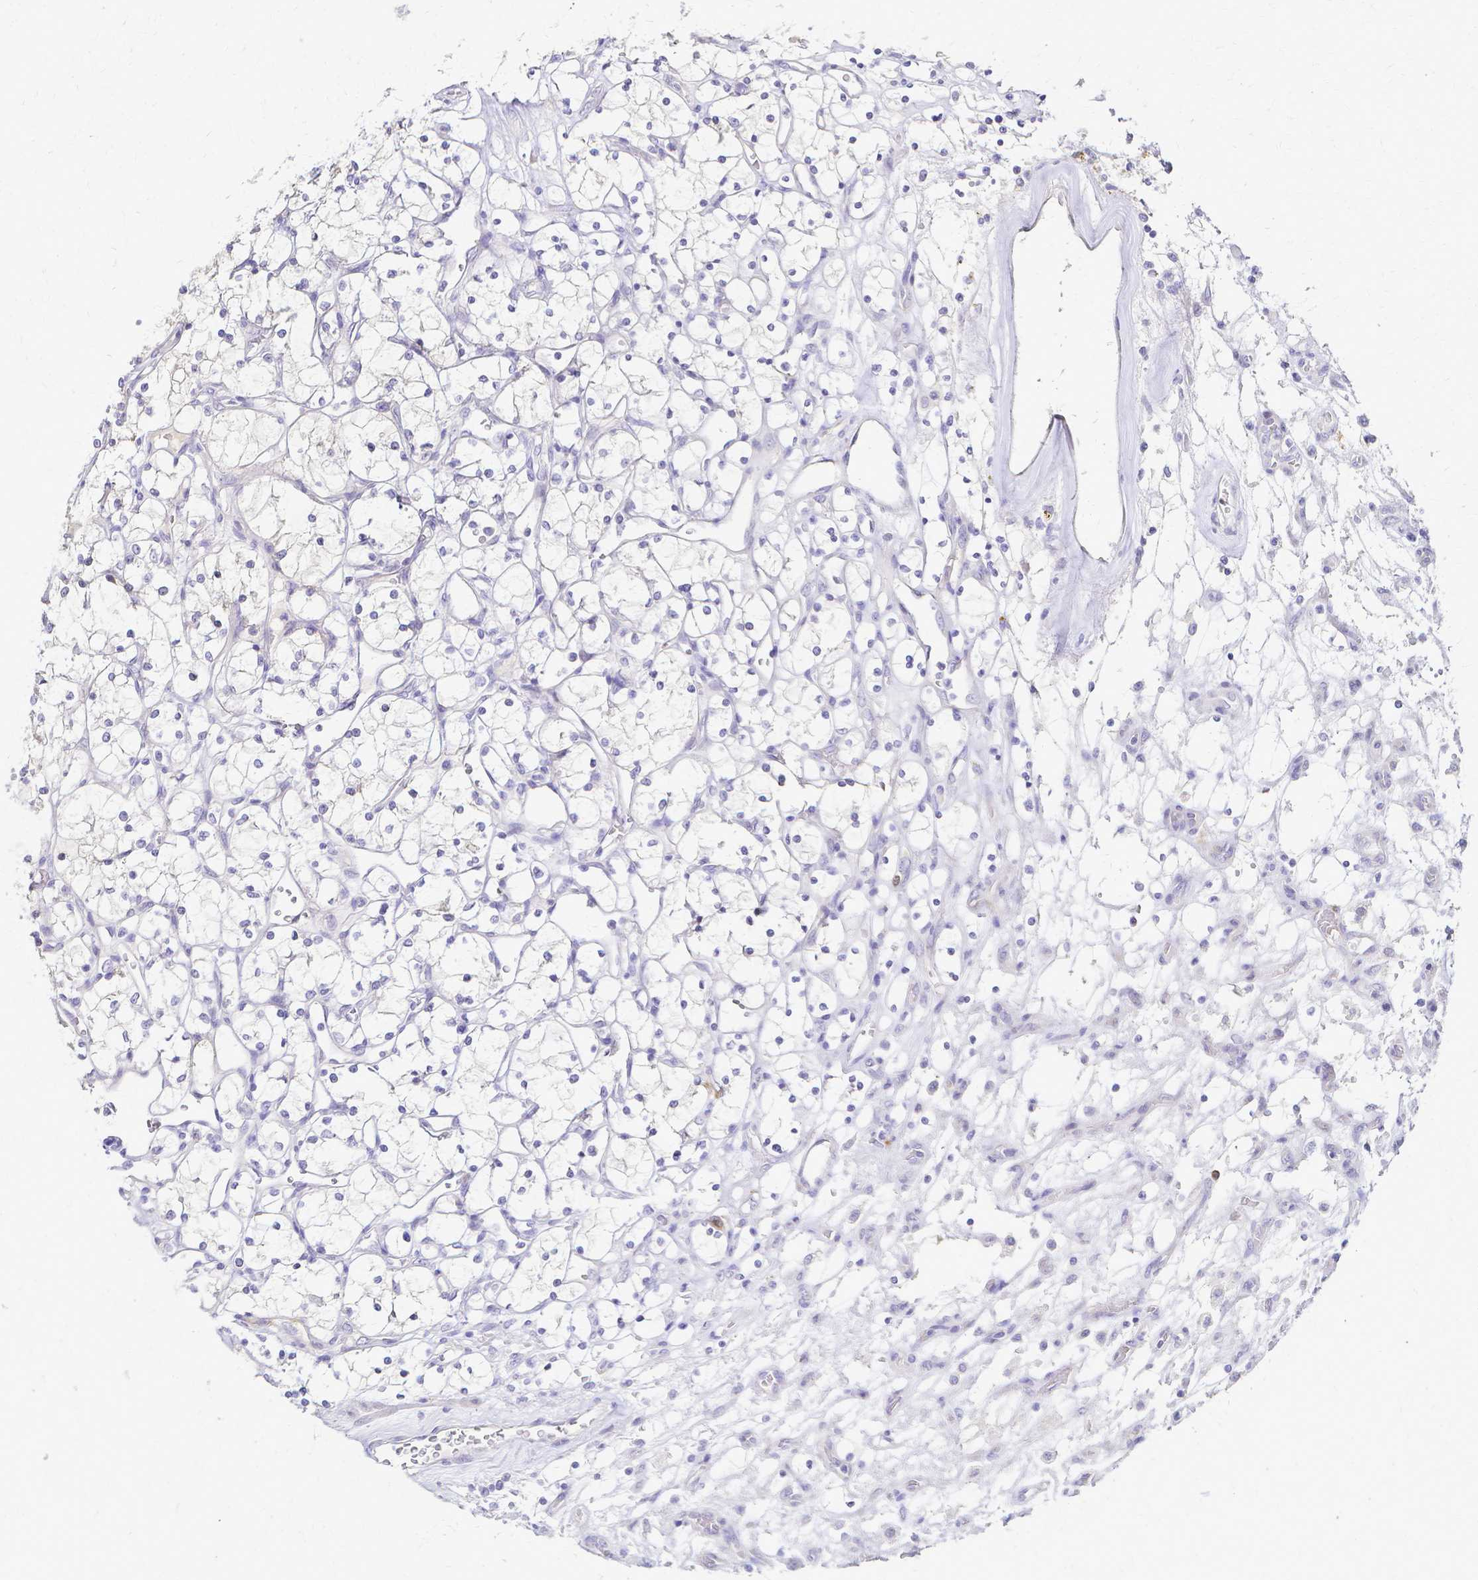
{"staining": {"intensity": "negative", "quantity": "none", "location": "none"}, "tissue": "renal cancer", "cell_type": "Tumor cells", "image_type": "cancer", "snomed": [{"axis": "morphology", "description": "Adenocarcinoma, NOS"}, {"axis": "topography", "description": "Kidney"}], "caption": "There is no significant positivity in tumor cells of renal adenocarcinoma. (DAB immunohistochemistry (IHC) with hematoxylin counter stain).", "gene": "CCNB1", "patient": {"sex": "female", "age": 69}}